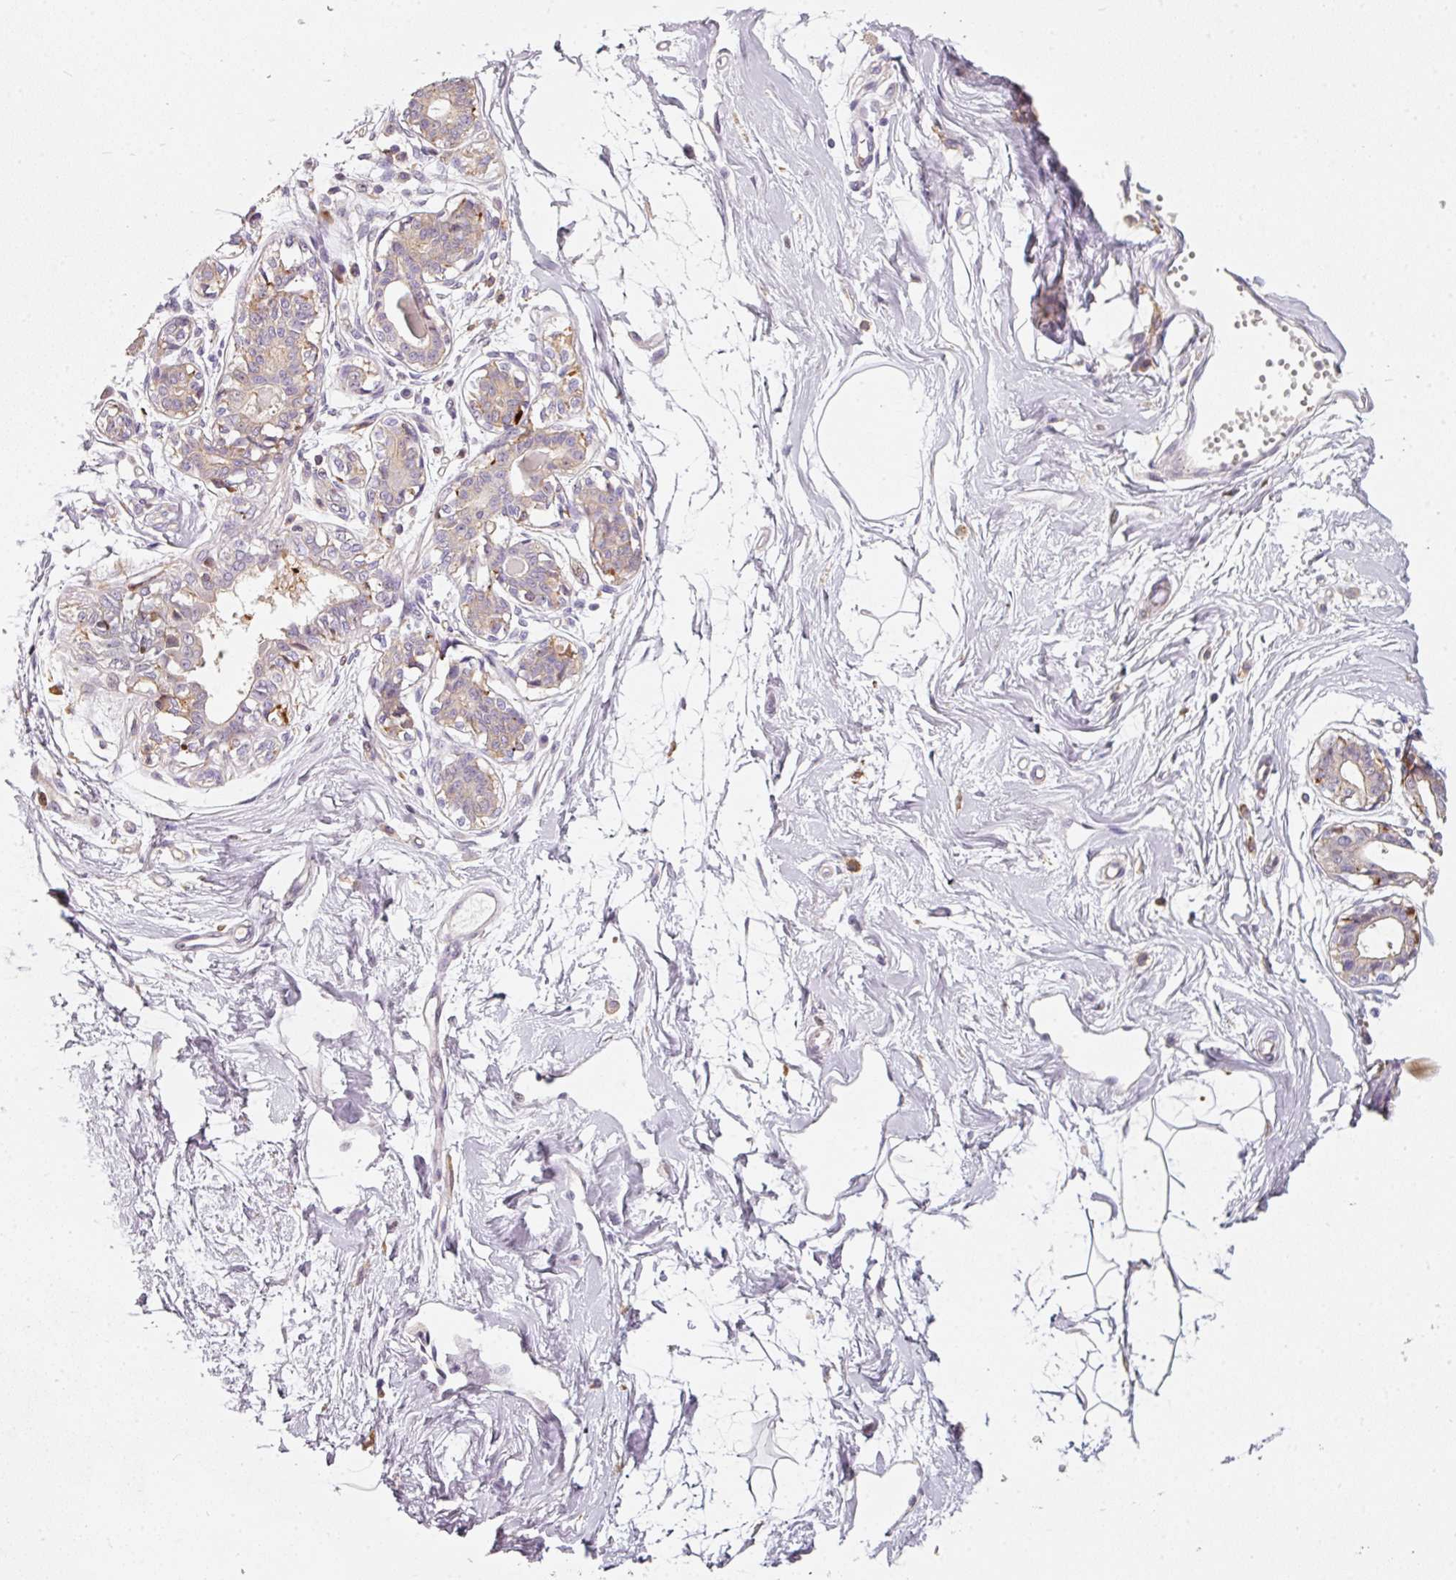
{"staining": {"intensity": "negative", "quantity": "none", "location": "none"}, "tissue": "breast", "cell_type": "Adipocytes", "image_type": "normal", "snomed": [{"axis": "morphology", "description": "Normal tissue, NOS"}, {"axis": "topography", "description": "Breast"}], "caption": "Immunohistochemical staining of unremarkable human breast reveals no significant staining in adipocytes.", "gene": "IQGAP2", "patient": {"sex": "female", "age": 45}}